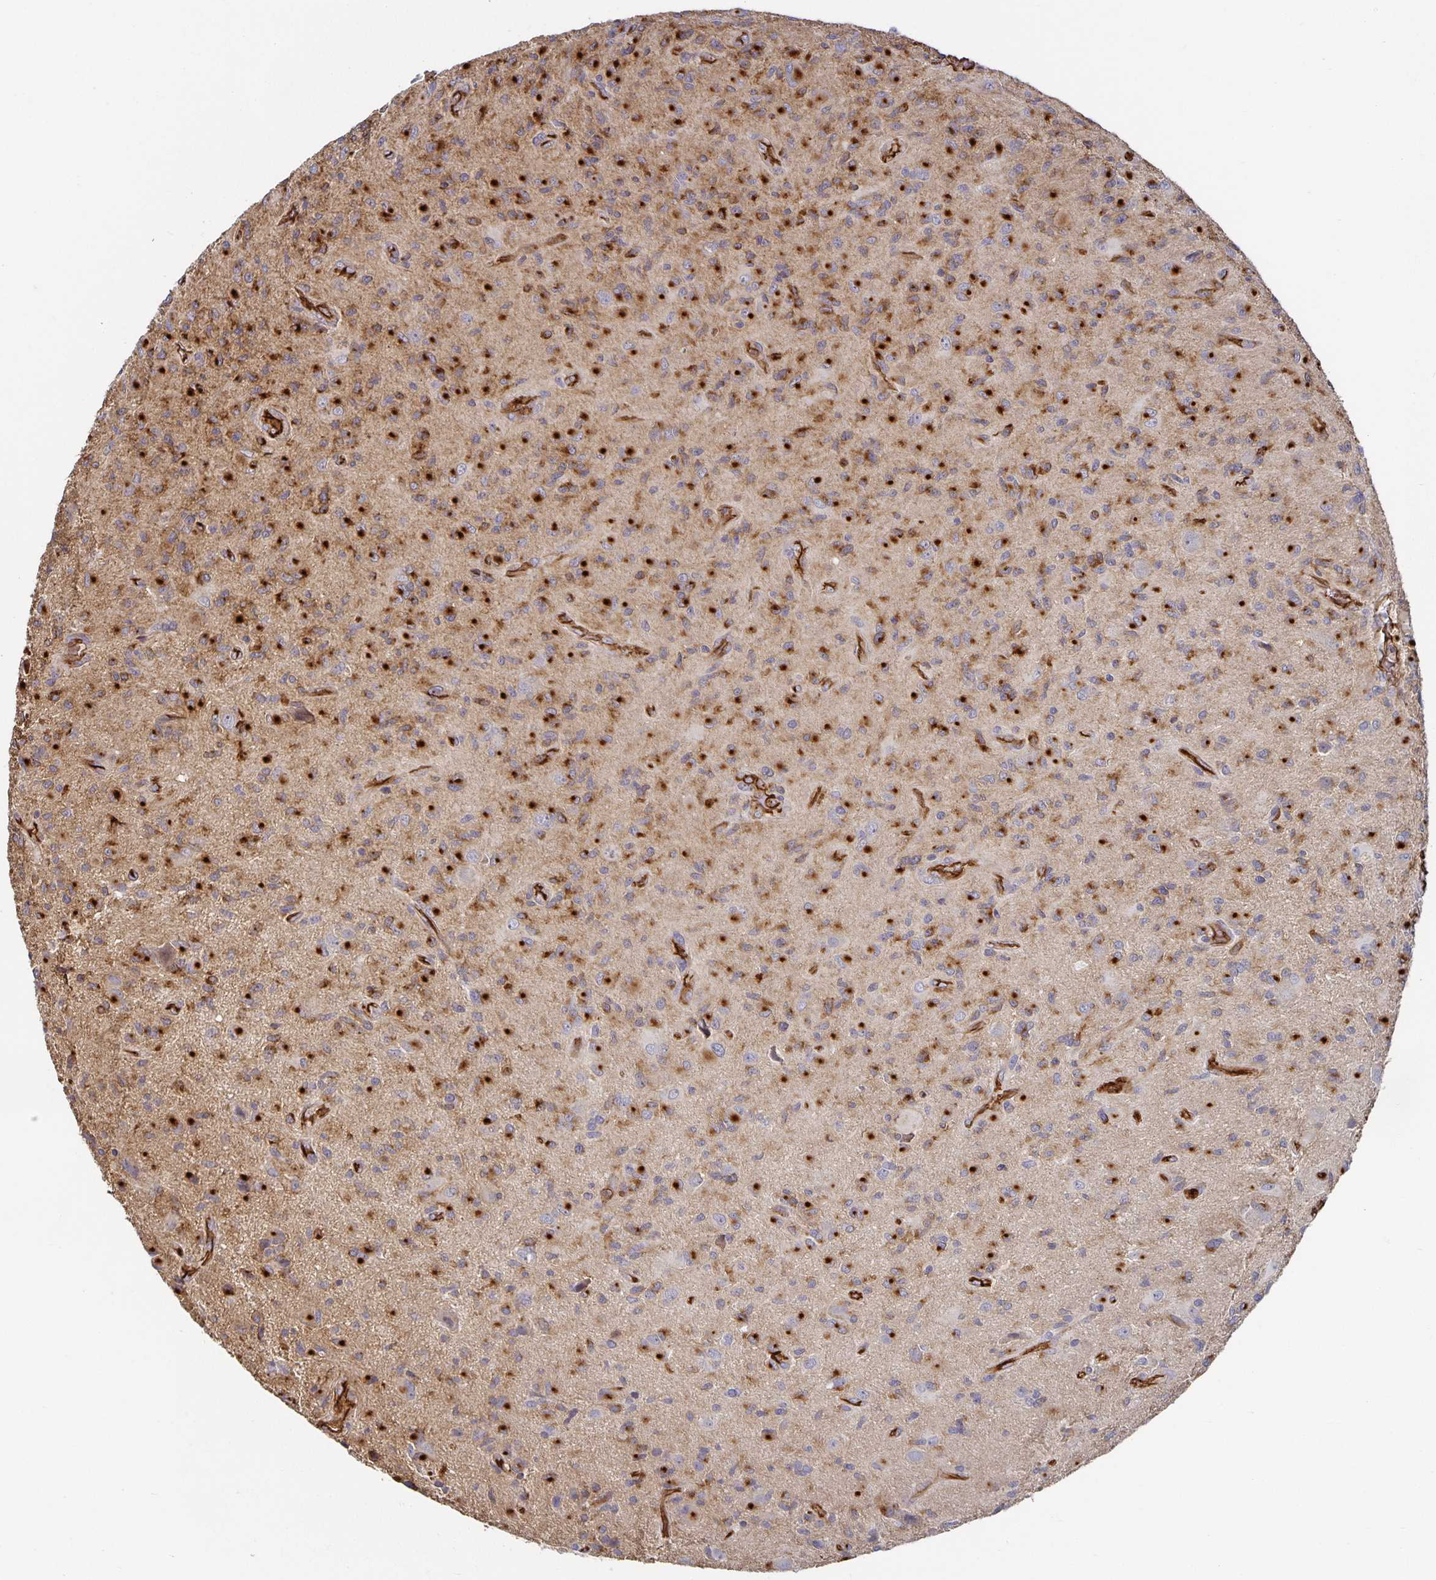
{"staining": {"intensity": "strong", "quantity": "25%-75%", "location": "cytoplasmic/membranous"}, "tissue": "glioma", "cell_type": "Tumor cells", "image_type": "cancer", "snomed": [{"axis": "morphology", "description": "Glioma, malignant, High grade"}, {"axis": "topography", "description": "Brain"}], "caption": "Malignant high-grade glioma was stained to show a protein in brown. There is high levels of strong cytoplasmic/membranous positivity in approximately 25%-75% of tumor cells. The staining was performed using DAB (3,3'-diaminobenzidine), with brown indicating positive protein expression. Nuclei are stained blue with hematoxylin.", "gene": "PODXL", "patient": {"sex": "female", "age": 65}}